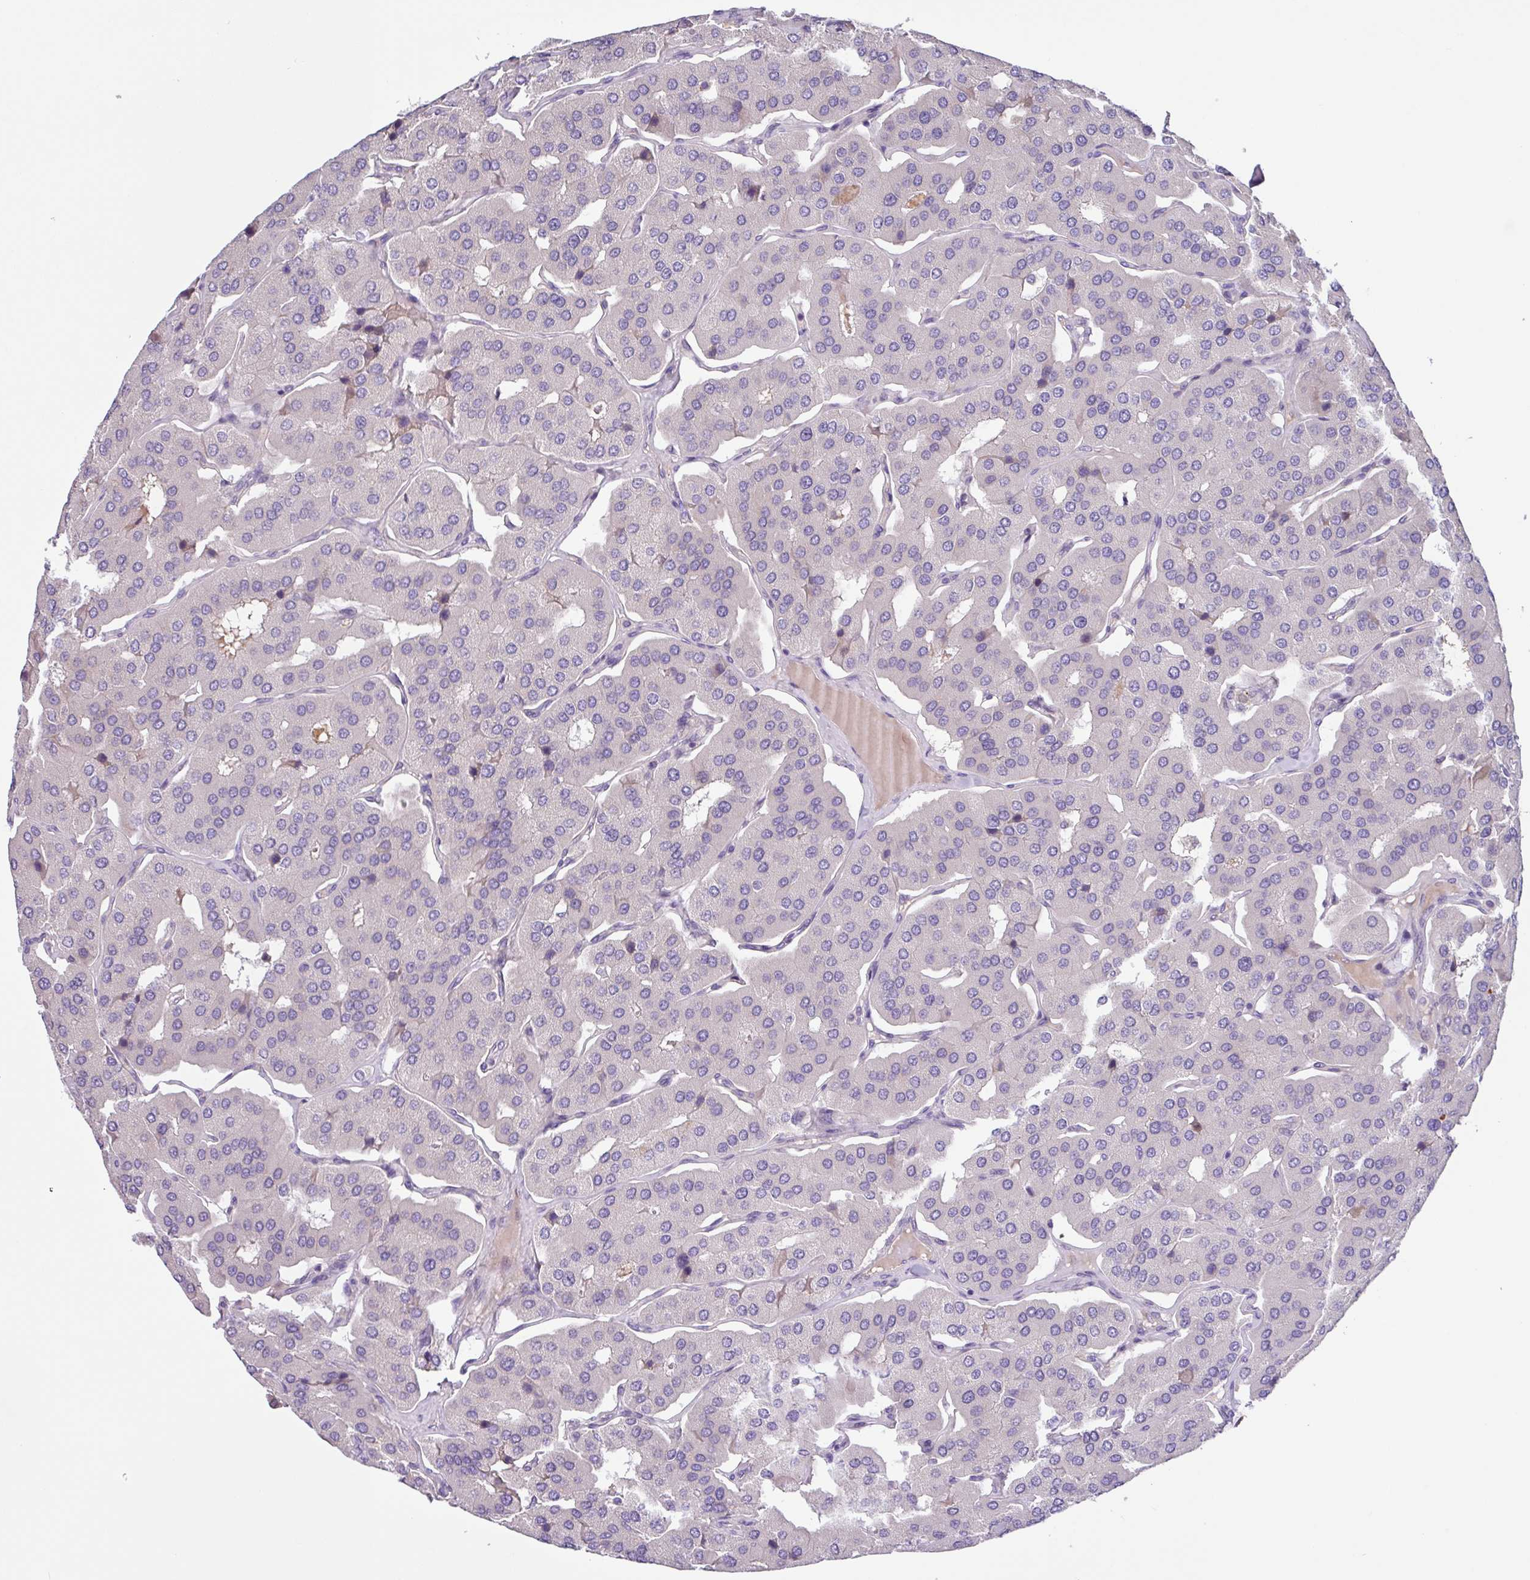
{"staining": {"intensity": "negative", "quantity": "none", "location": "none"}, "tissue": "parathyroid gland", "cell_type": "Glandular cells", "image_type": "normal", "snomed": [{"axis": "morphology", "description": "Normal tissue, NOS"}, {"axis": "morphology", "description": "Adenoma, NOS"}, {"axis": "topography", "description": "Parathyroid gland"}], "caption": "Immunohistochemistry of benign human parathyroid gland exhibits no staining in glandular cells.", "gene": "SFTPB", "patient": {"sex": "female", "age": 86}}